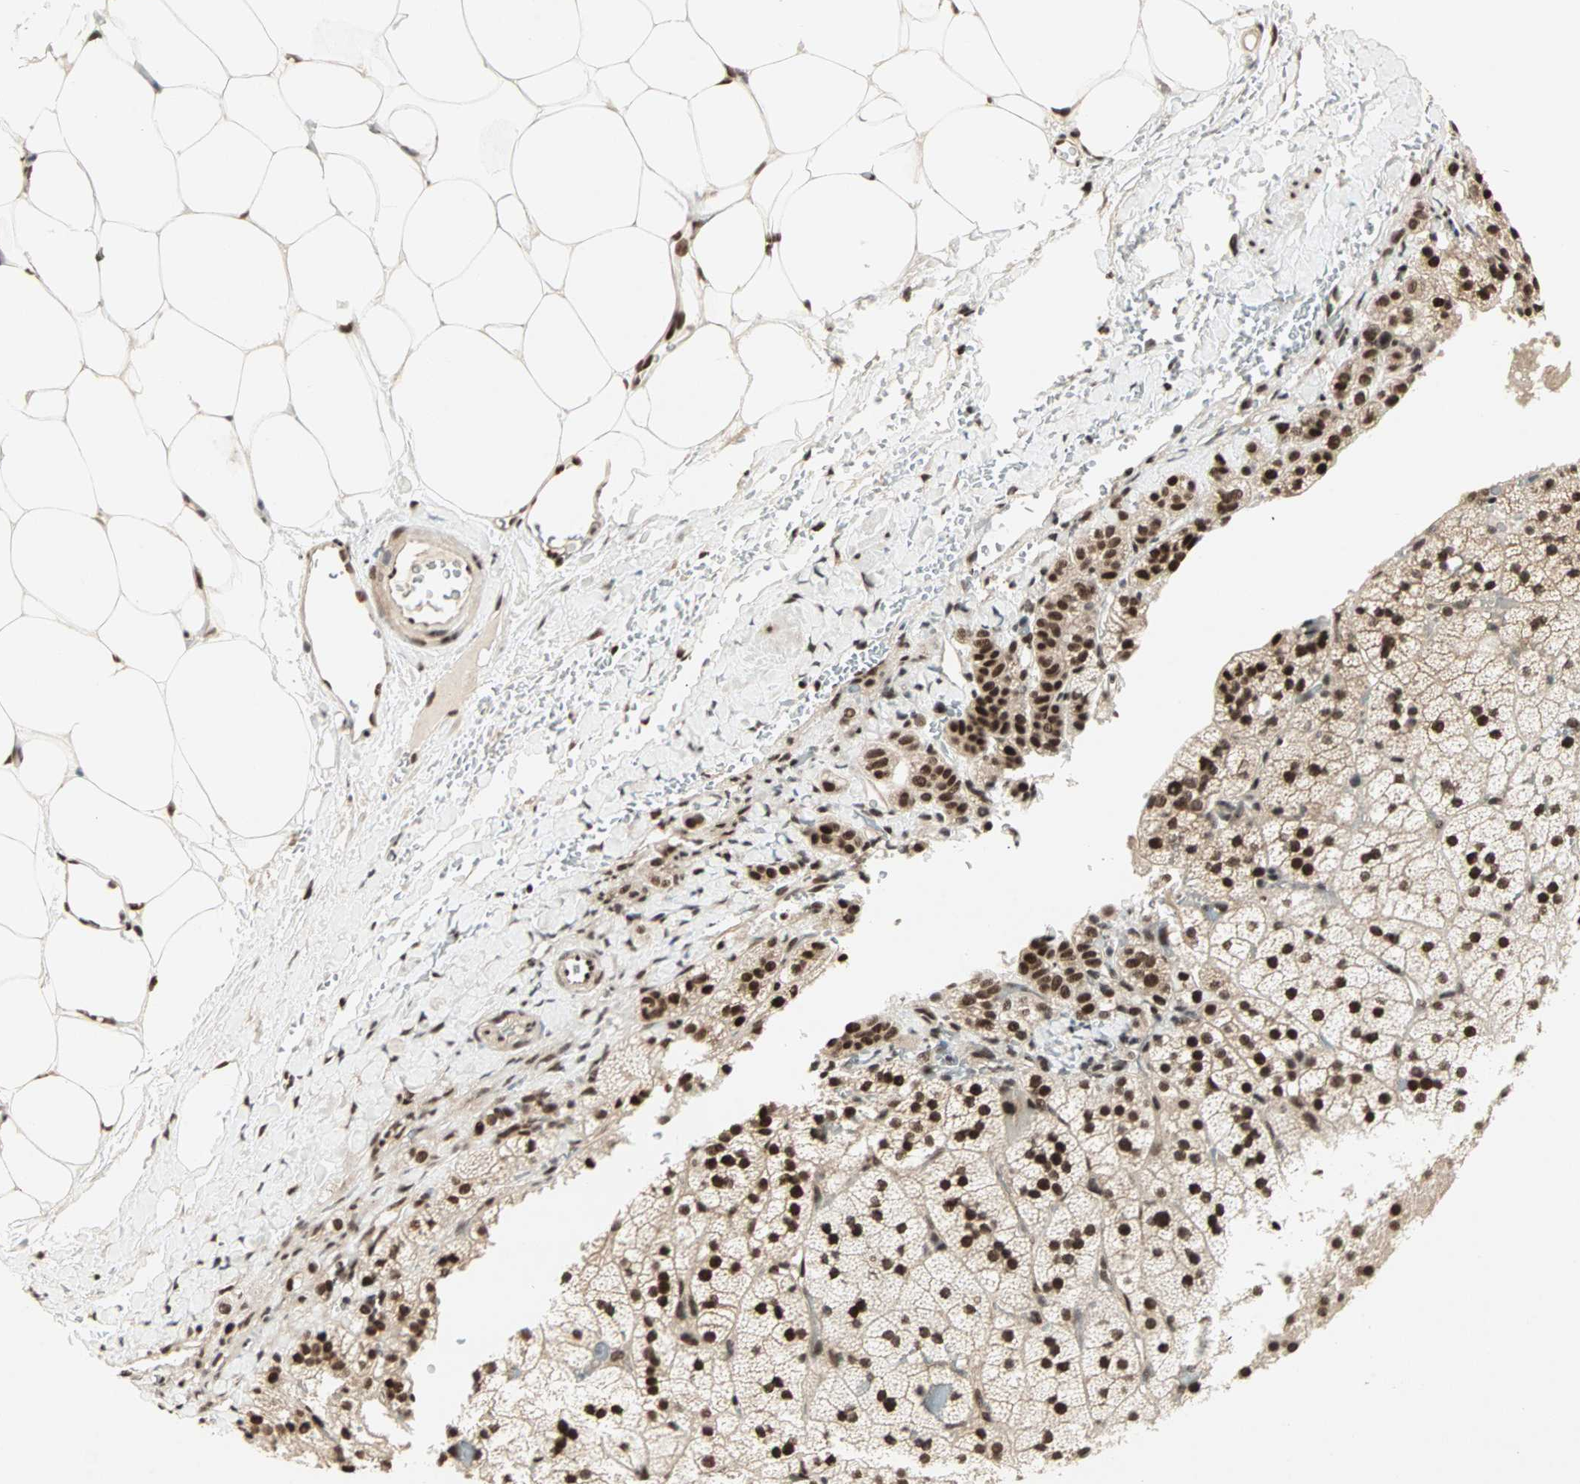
{"staining": {"intensity": "strong", "quantity": ">75%", "location": "cytoplasmic/membranous,nuclear"}, "tissue": "adrenal gland", "cell_type": "Glandular cells", "image_type": "normal", "snomed": [{"axis": "morphology", "description": "Normal tissue, NOS"}, {"axis": "topography", "description": "Adrenal gland"}], "caption": "The micrograph displays staining of unremarkable adrenal gland, revealing strong cytoplasmic/membranous,nuclear protein expression (brown color) within glandular cells.", "gene": "BLM", "patient": {"sex": "male", "age": 35}}